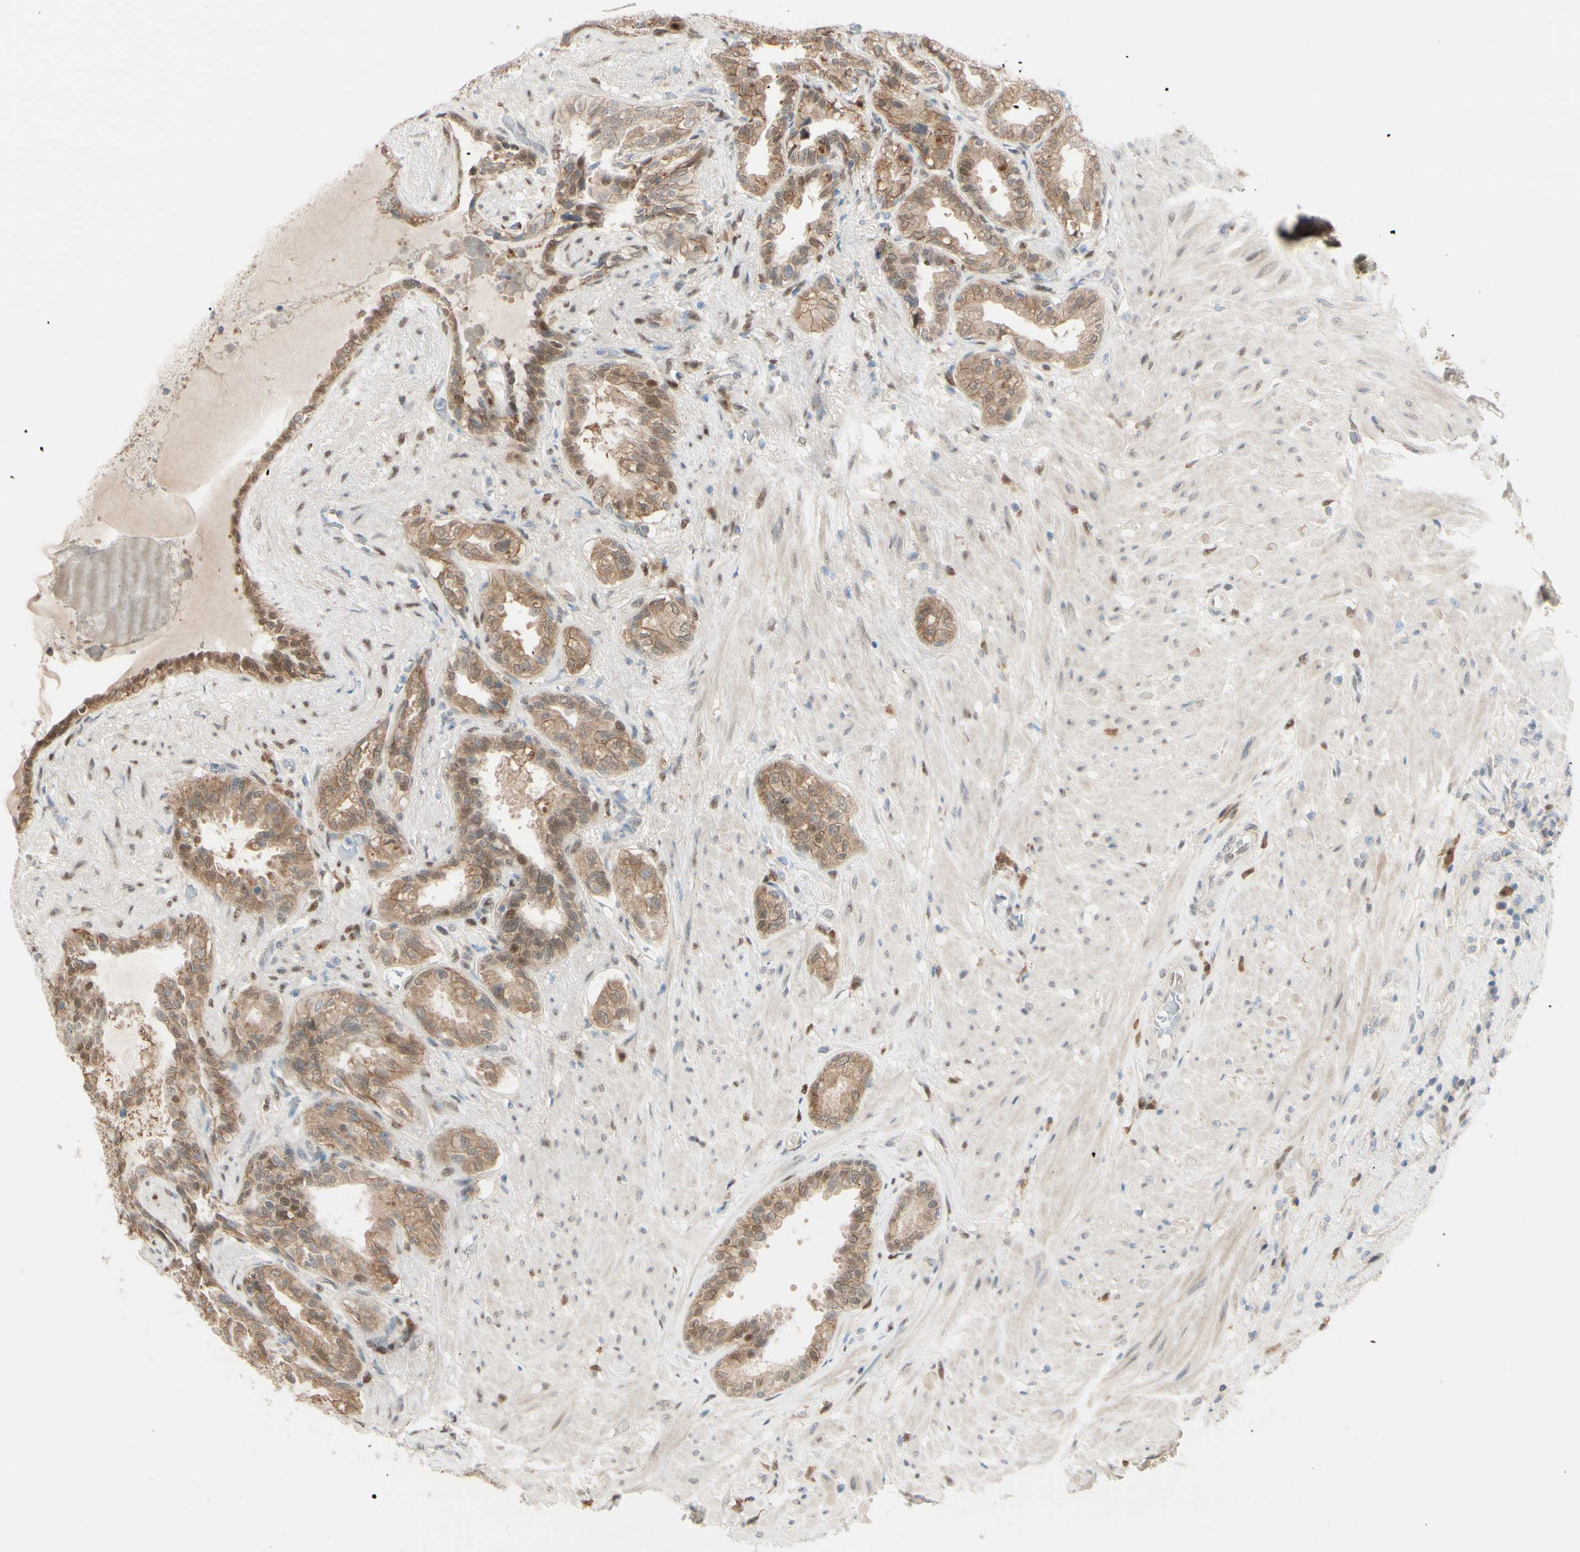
{"staining": {"intensity": "moderate", "quantity": ">75%", "location": "cytoplasmic/membranous,nuclear"}, "tissue": "seminal vesicle", "cell_type": "Glandular cells", "image_type": "normal", "snomed": [{"axis": "morphology", "description": "Normal tissue, NOS"}, {"axis": "topography", "description": "Seminal veicle"}], "caption": "Glandular cells exhibit medium levels of moderate cytoplasmic/membranous,nuclear staining in about >75% of cells in benign human seminal vesicle. (Stains: DAB (3,3'-diaminobenzidine) in brown, nuclei in blue, Microscopy: brightfield microscopy at high magnification).", "gene": "PTTG1", "patient": {"sex": "male", "age": 61}}